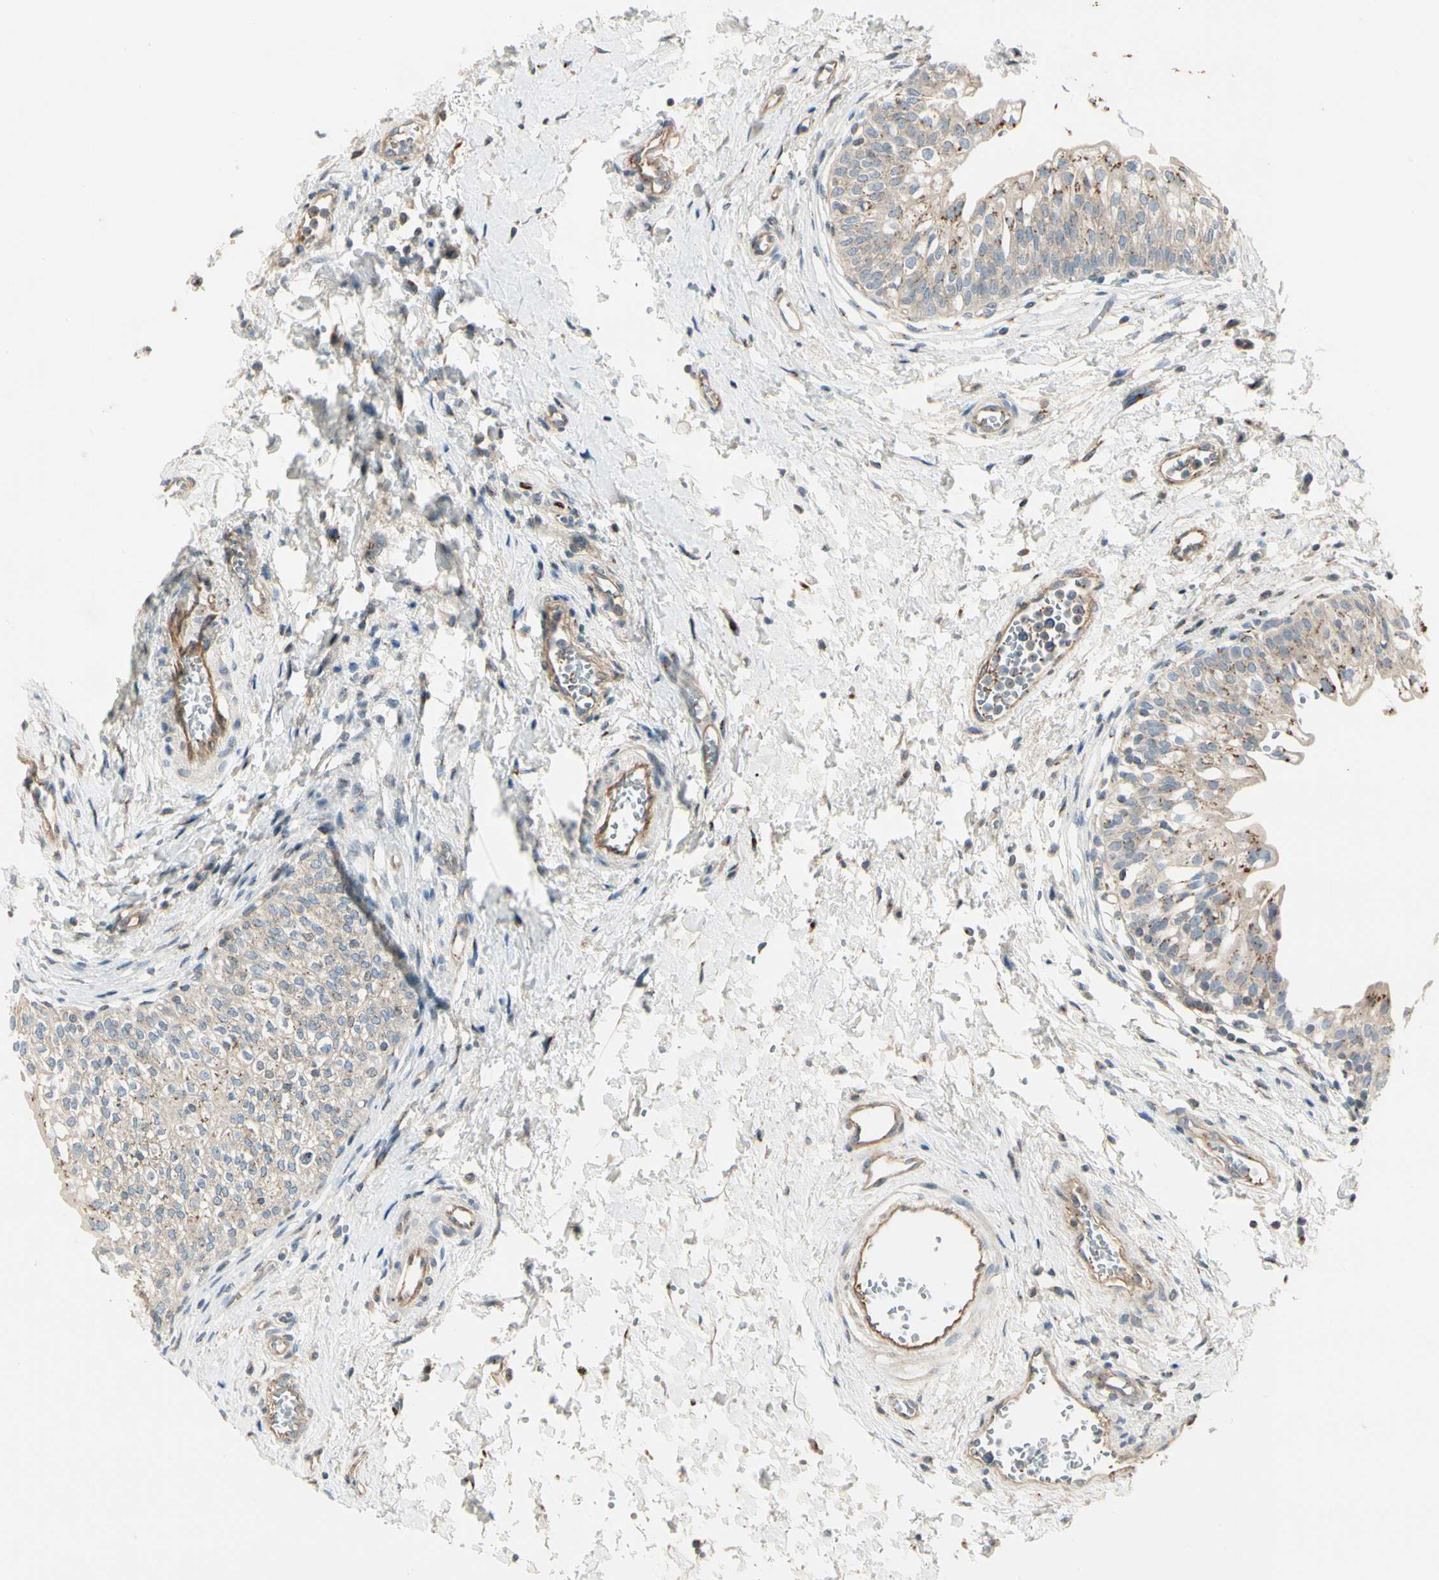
{"staining": {"intensity": "moderate", "quantity": ">75%", "location": "cytoplasmic/membranous"}, "tissue": "urinary bladder", "cell_type": "Urothelial cells", "image_type": "normal", "snomed": [{"axis": "morphology", "description": "Normal tissue, NOS"}, {"axis": "topography", "description": "Urinary bladder"}], "caption": "Human urinary bladder stained for a protein (brown) shows moderate cytoplasmic/membranous positive positivity in approximately >75% of urothelial cells.", "gene": "ABCA3", "patient": {"sex": "male", "age": 55}}